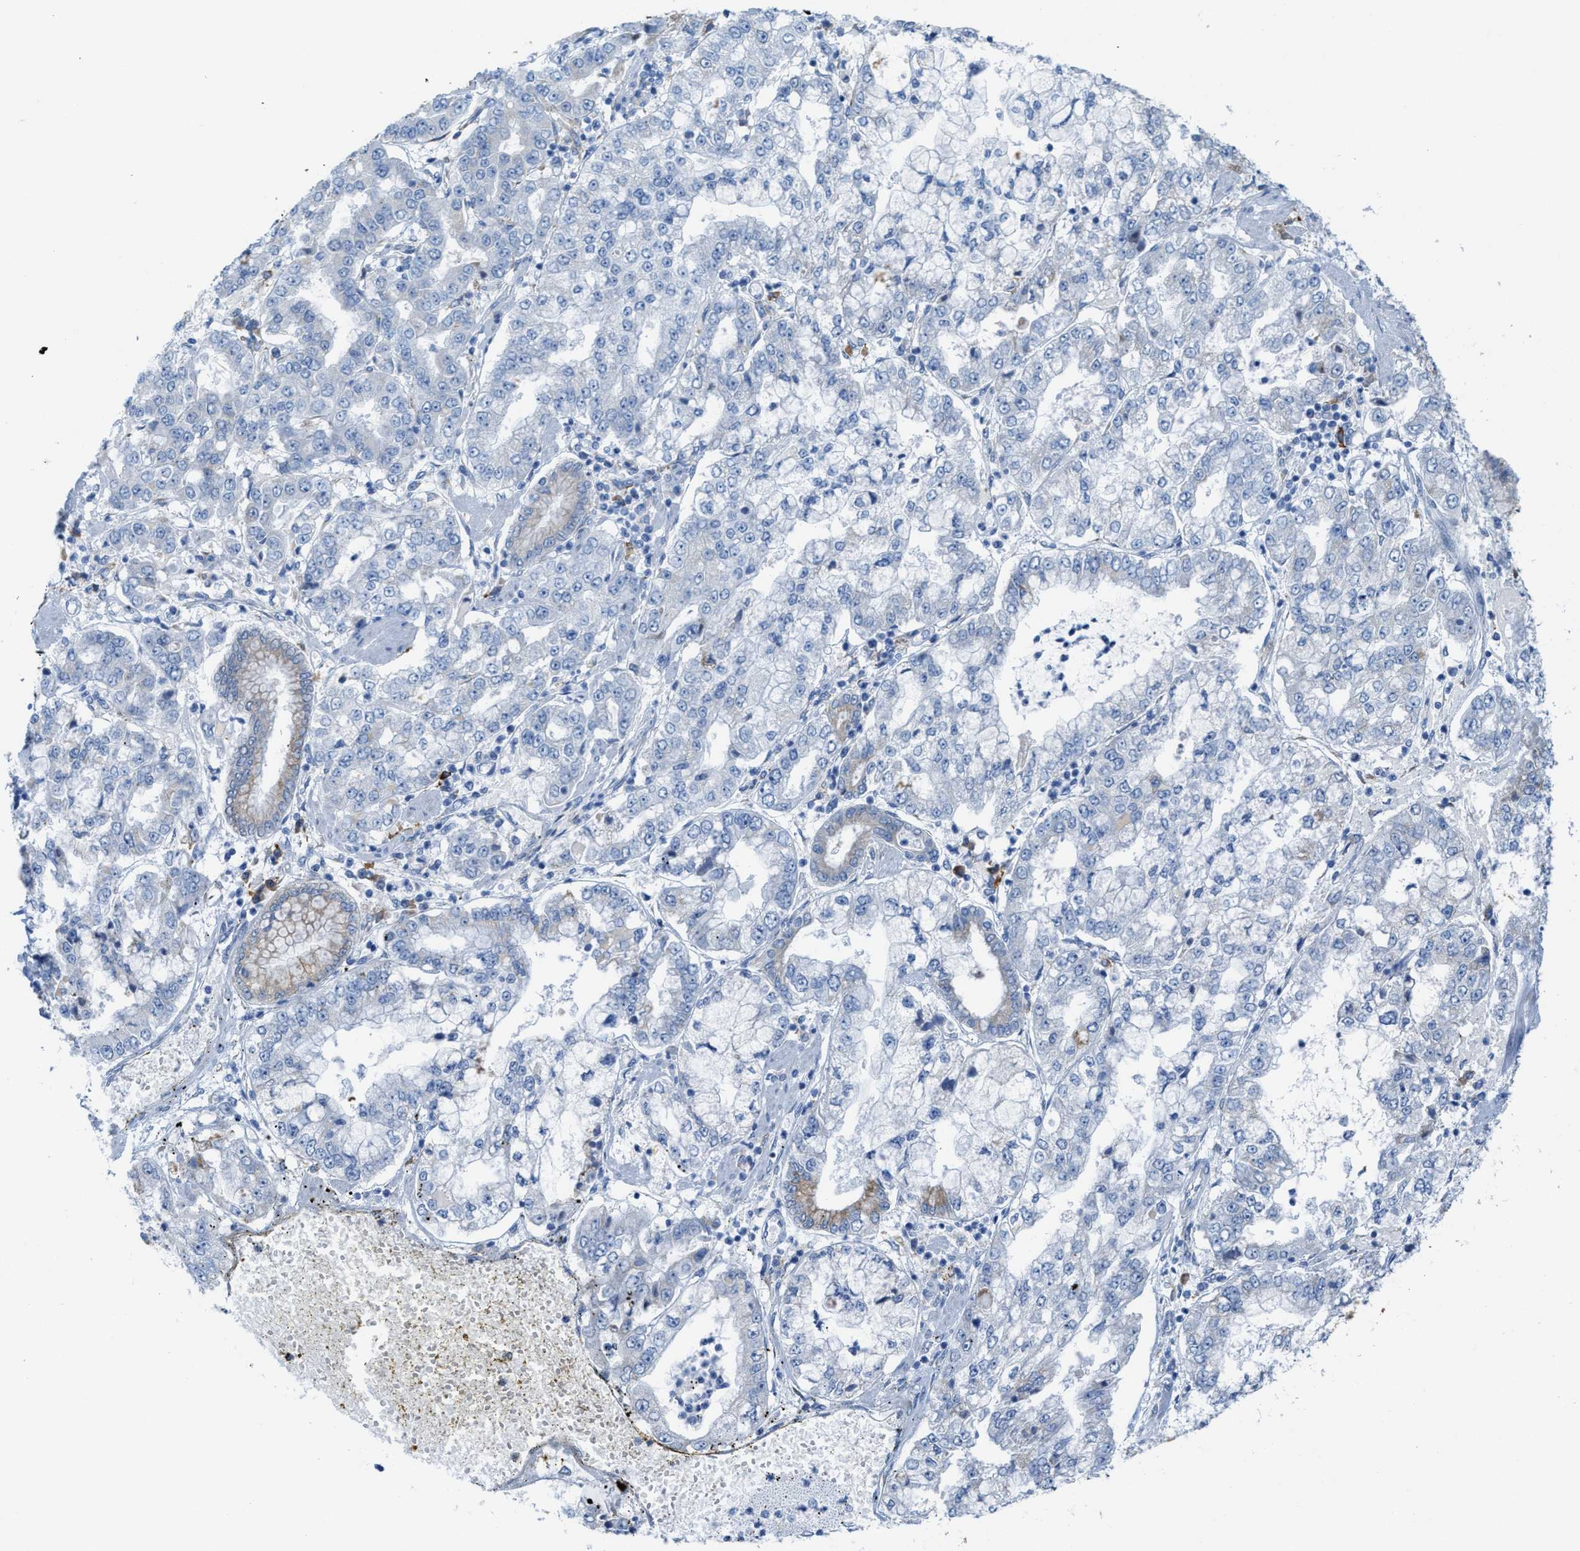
{"staining": {"intensity": "negative", "quantity": "none", "location": "none"}, "tissue": "stomach cancer", "cell_type": "Tumor cells", "image_type": "cancer", "snomed": [{"axis": "morphology", "description": "Adenocarcinoma, NOS"}, {"axis": "topography", "description": "Stomach"}], "caption": "This is a image of IHC staining of stomach adenocarcinoma, which shows no staining in tumor cells.", "gene": "KIFC3", "patient": {"sex": "male", "age": 76}}